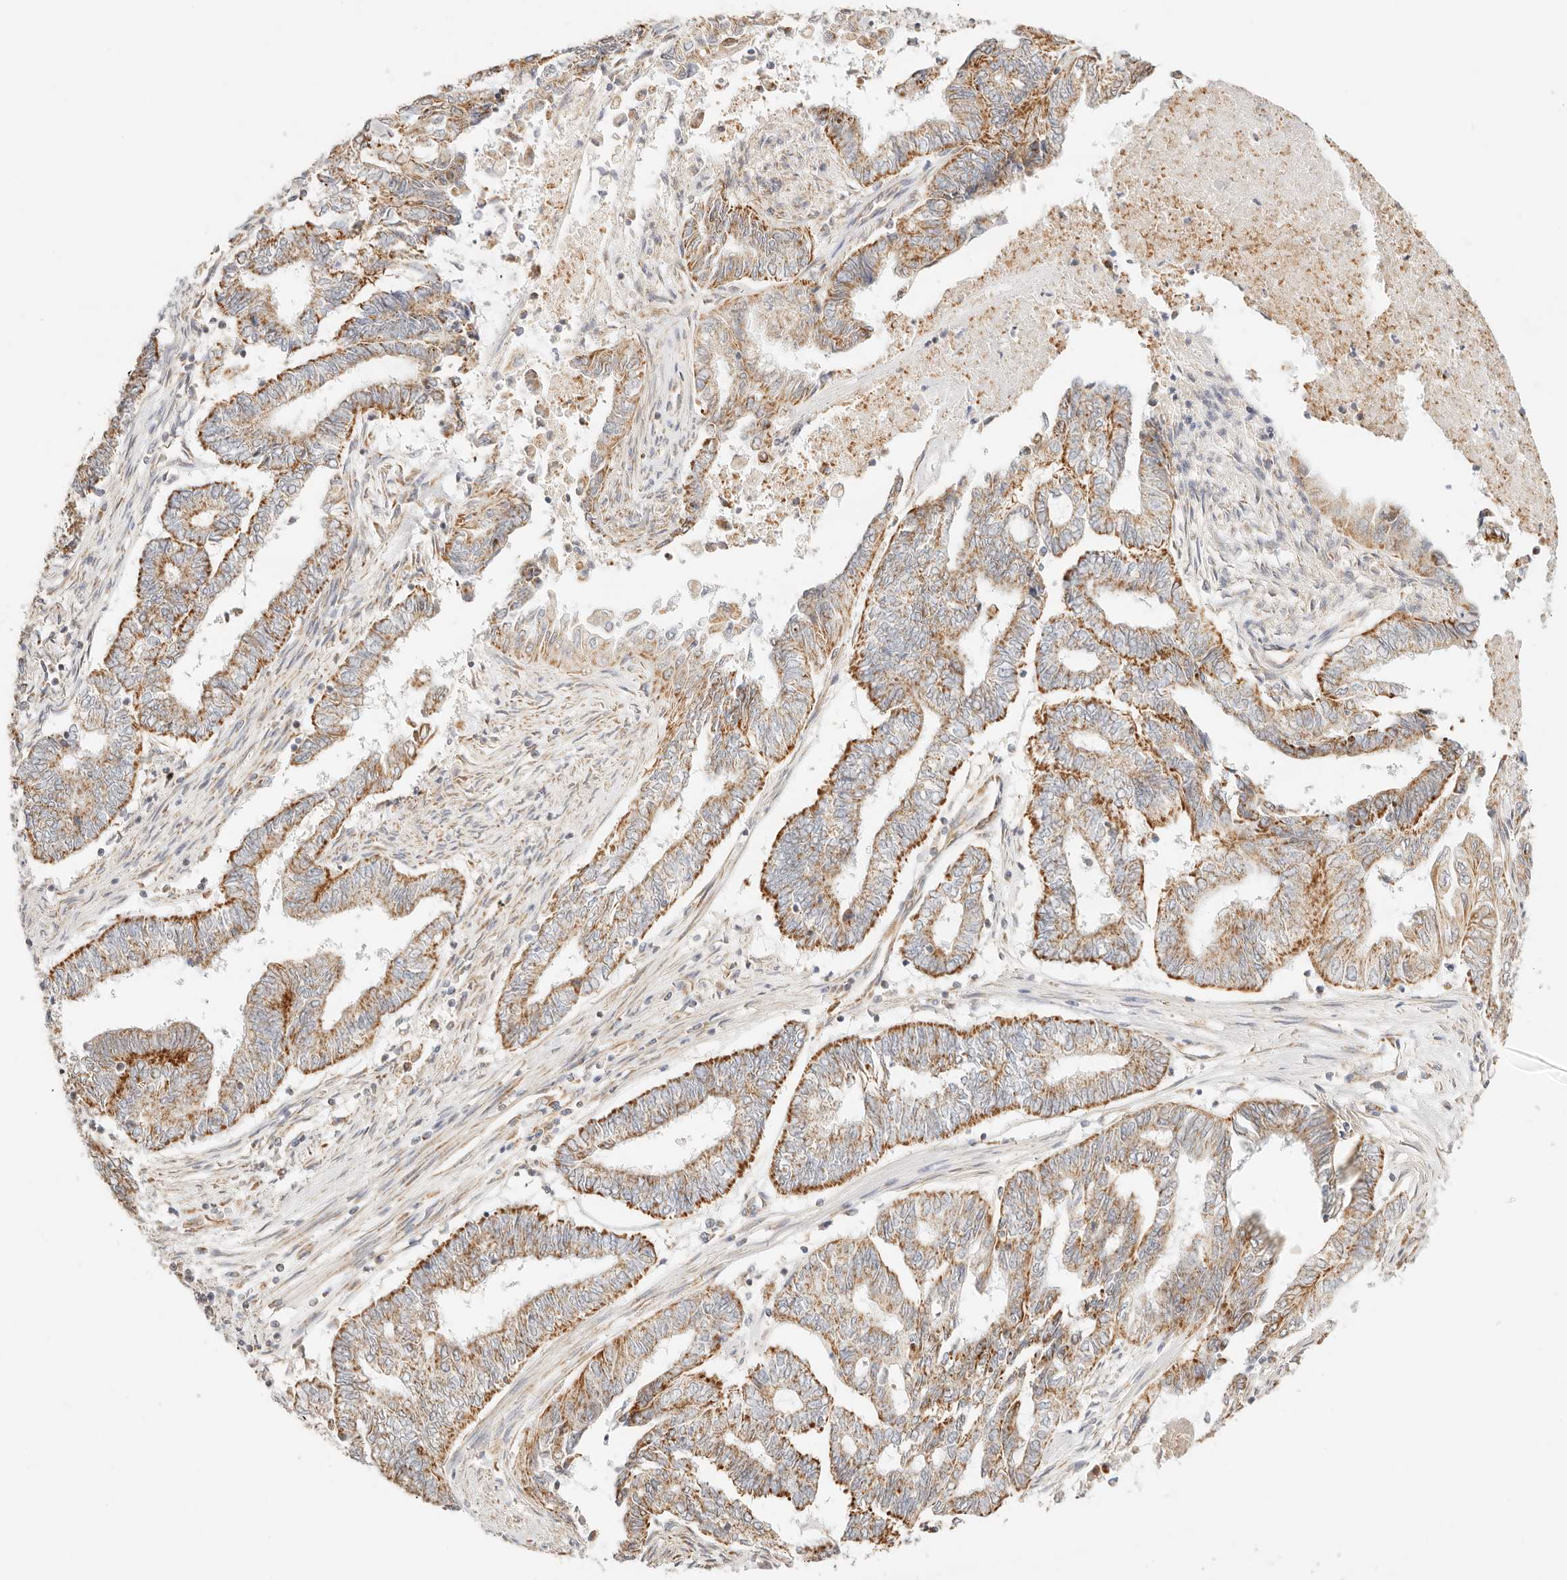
{"staining": {"intensity": "strong", "quantity": ">75%", "location": "cytoplasmic/membranous"}, "tissue": "endometrial cancer", "cell_type": "Tumor cells", "image_type": "cancer", "snomed": [{"axis": "morphology", "description": "Adenocarcinoma, NOS"}, {"axis": "topography", "description": "Uterus"}, {"axis": "topography", "description": "Endometrium"}], "caption": "Tumor cells exhibit high levels of strong cytoplasmic/membranous positivity in about >75% of cells in human endometrial cancer (adenocarcinoma).", "gene": "ZC3H11A", "patient": {"sex": "female", "age": 70}}